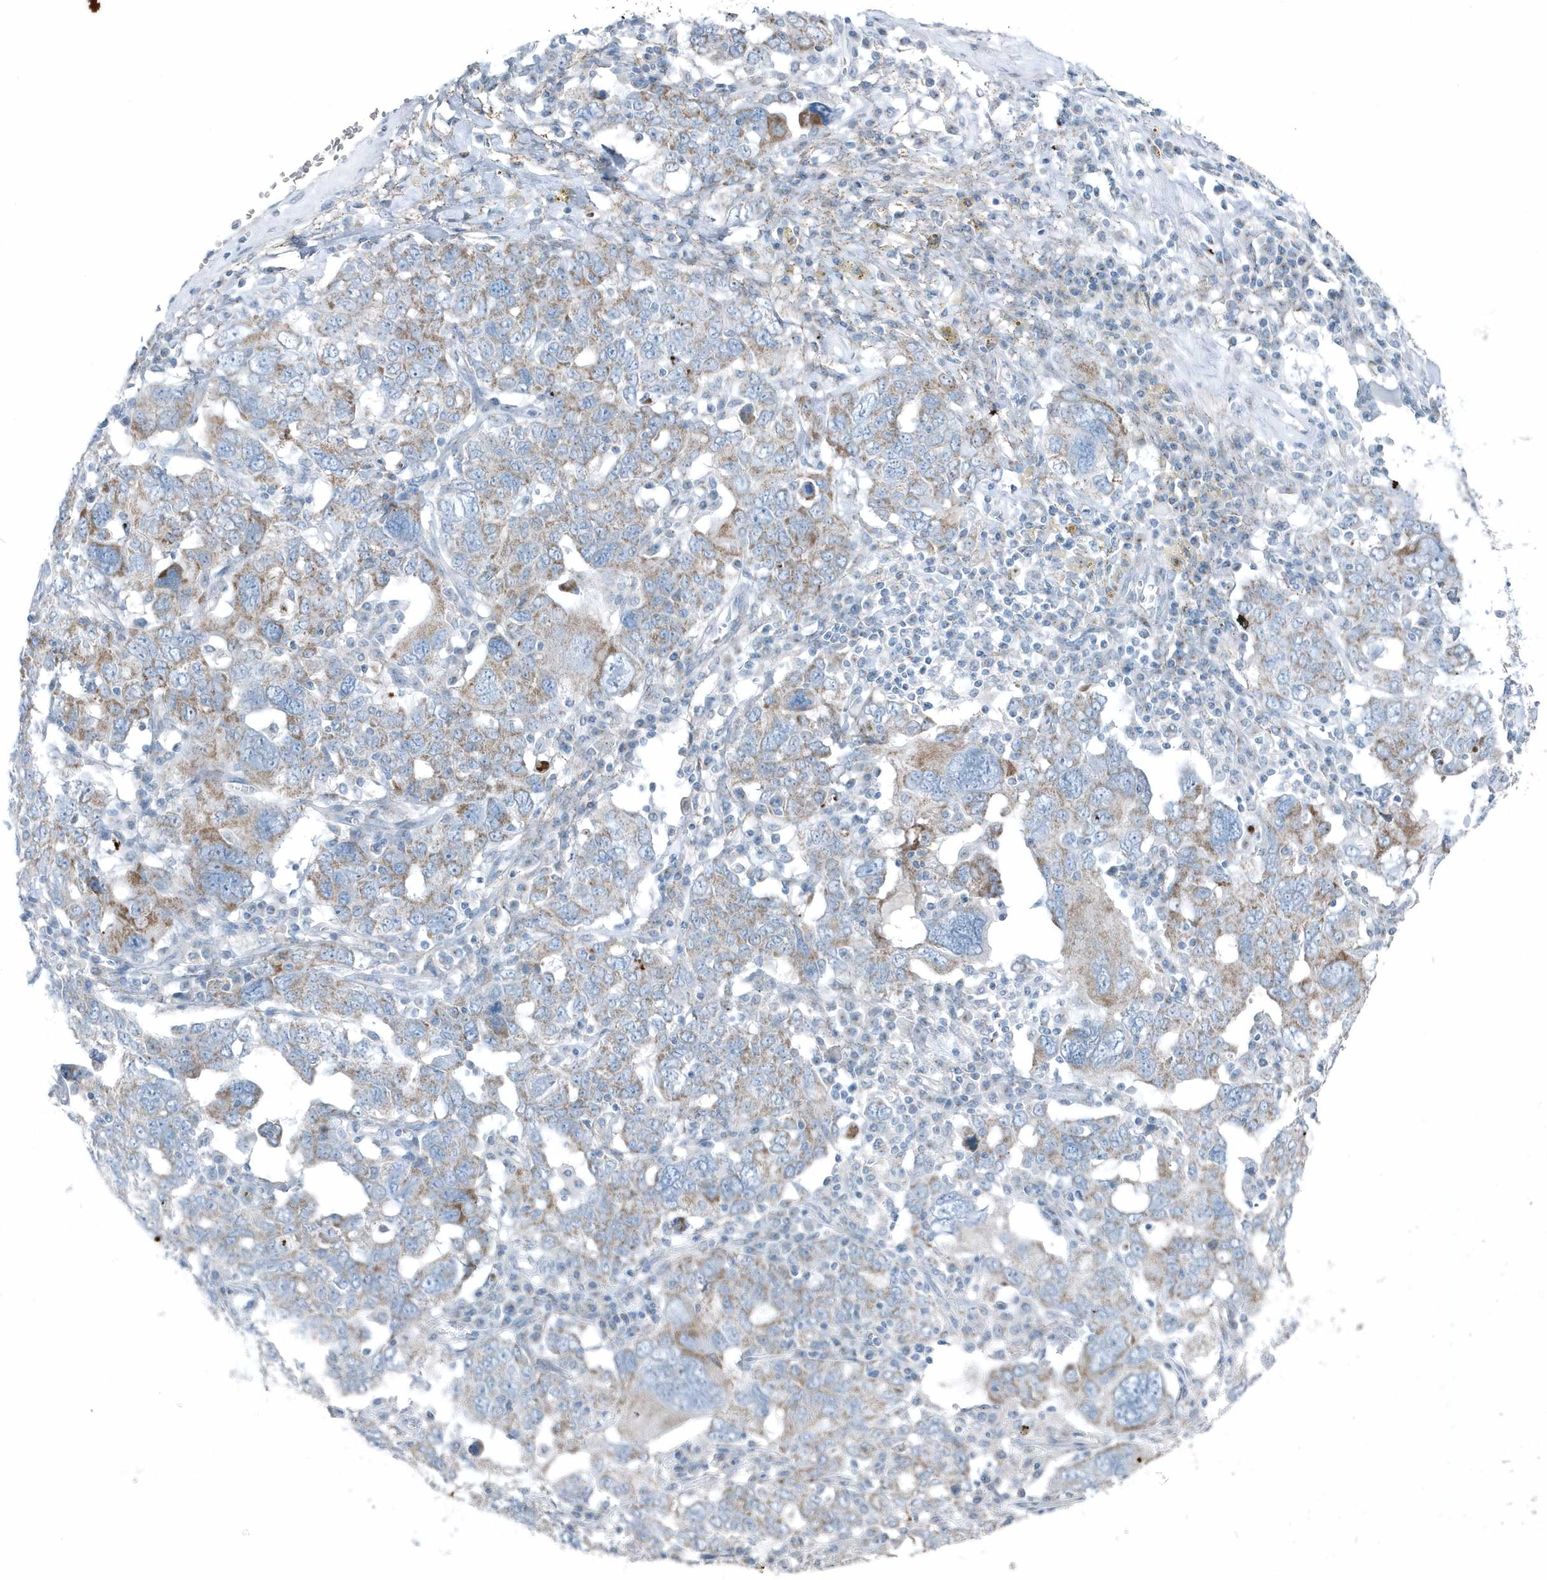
{"staining": {"intensity": "moderate", "quantity": "<25%", "location": "cytoplasmic/membranous"}, "tissue": "ovarian cancer", "cell_type": "Tumor cells", "image_type": "cancer", "snomed": [{"axis": "morphology", "description": "Carcinoma, endometroid"}, {"axis": "topography", "description": "Ovary"}], "caption": "Human endometroid carcinoma (ovarian) stained with a protein marker demonstrates moderate staining in tumor cells.", "gene": "GCC2", "patient": {"sex": "female", "age": 62}}